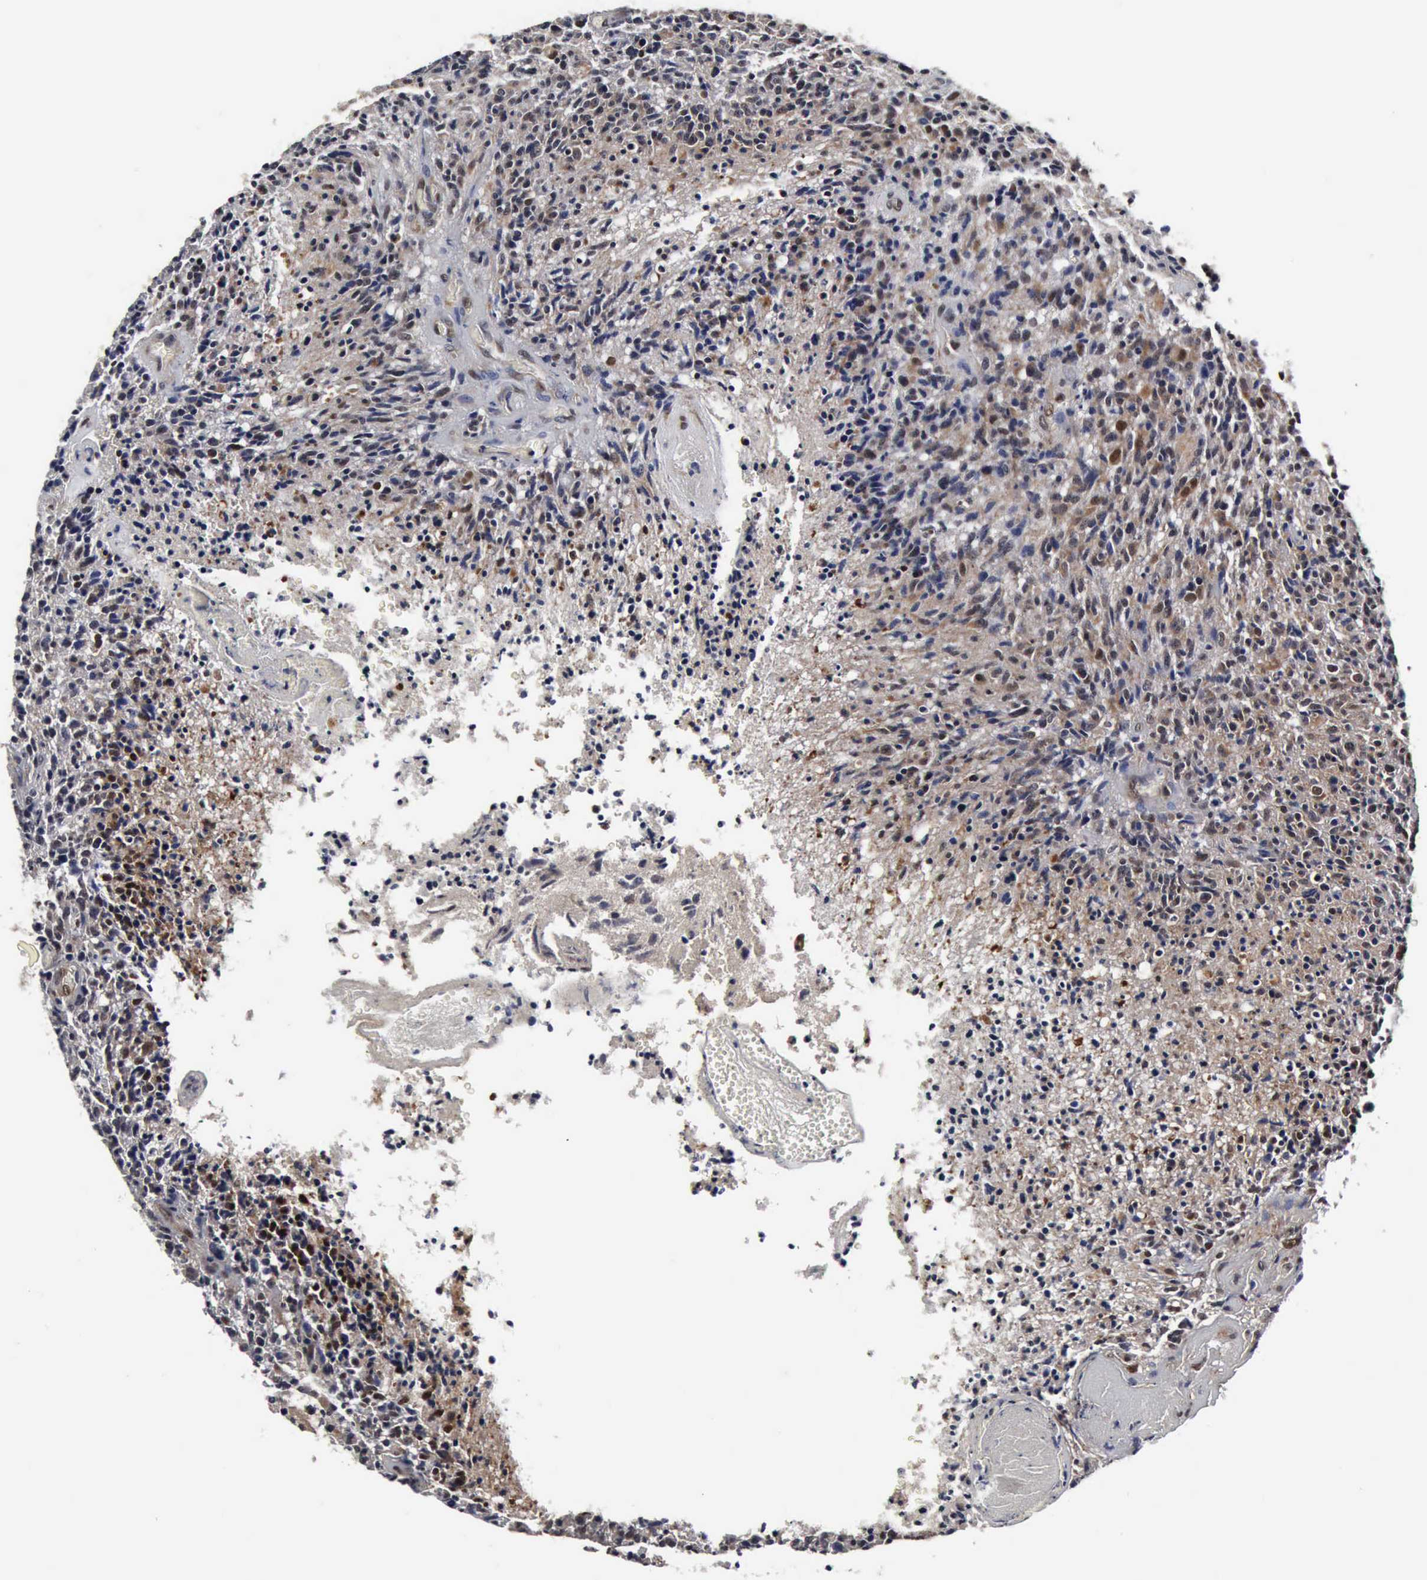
{"staining": {"intensity": "weak", "quantity": "25%-75%", "location": "cytoplasmic/membranous,nuclear"}, "tissue": "glioma", "cell_type": "Tumor cells", "image_type": "cancer", "snomed": [{"axis": "morphology", "description": "Glioma, malignant, High grade"}, {"axis": "topography", "description": "Brain"}], "caption": "A brown stain highlights weak cytoplasmic/membranous and nuclear positivity of a protein in glioma tumor cells.", "gene": "UBC", "patient": {"sex": "male", "age": 36}}